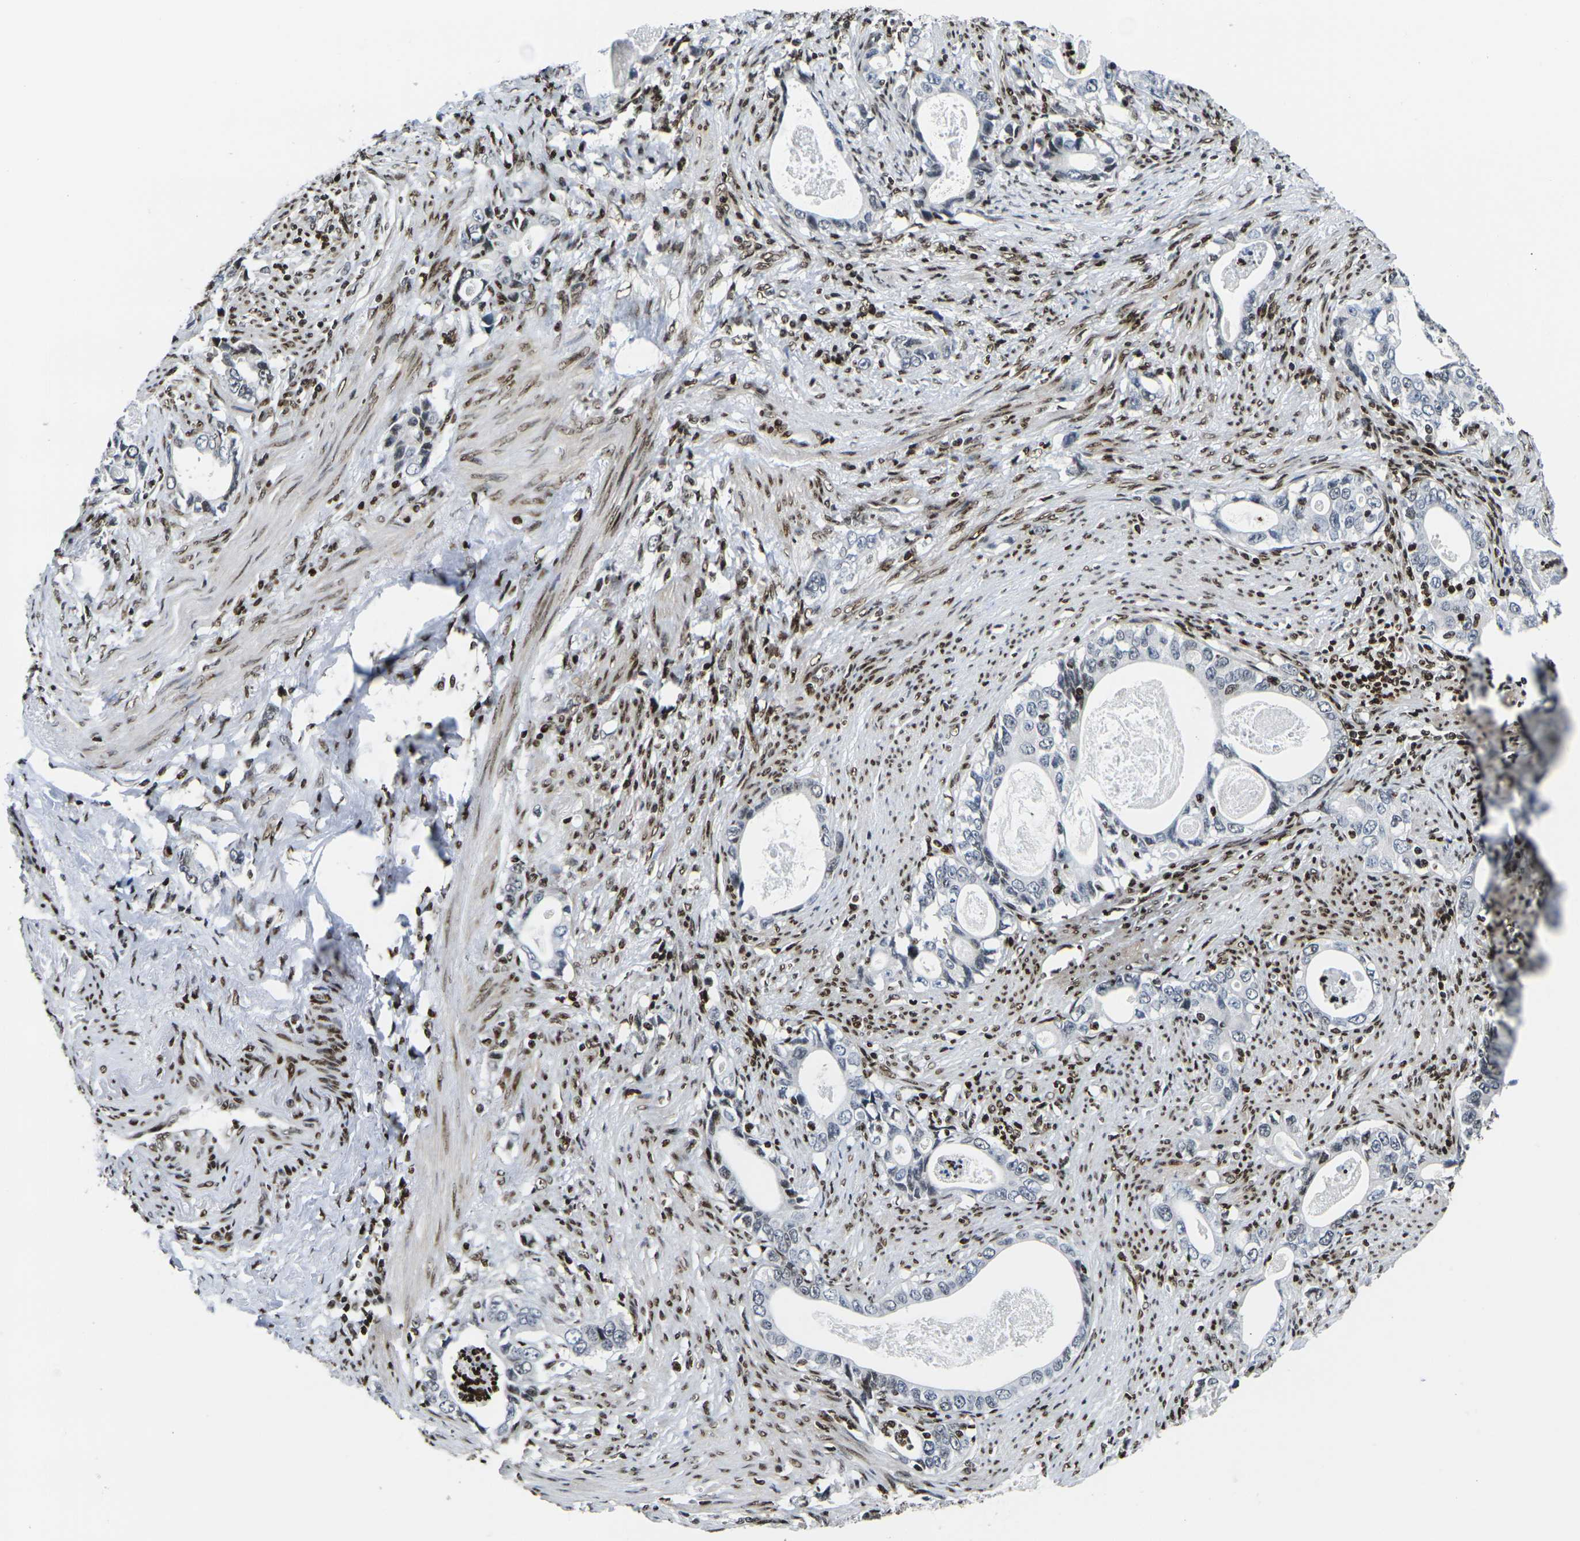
{"staining": {"intensity": "negative", "quantity": "none", "location": "none"}, "tissue": "stomach cancer", "cell_type": "Tumor cells", "image_type": "cancer", "snomed": [{"axis": "morphology", "description": "Adenocarcinoma, NOS"}, {"axis": "topography", "description": "Stomach, lower"}], "caption": "Histopathology image shows no significant protein staining in tumor cells of stomach cancer (adenocarcinoma).", "gene": "H1-10", "patient": {"sex": "female", "age": 72}}